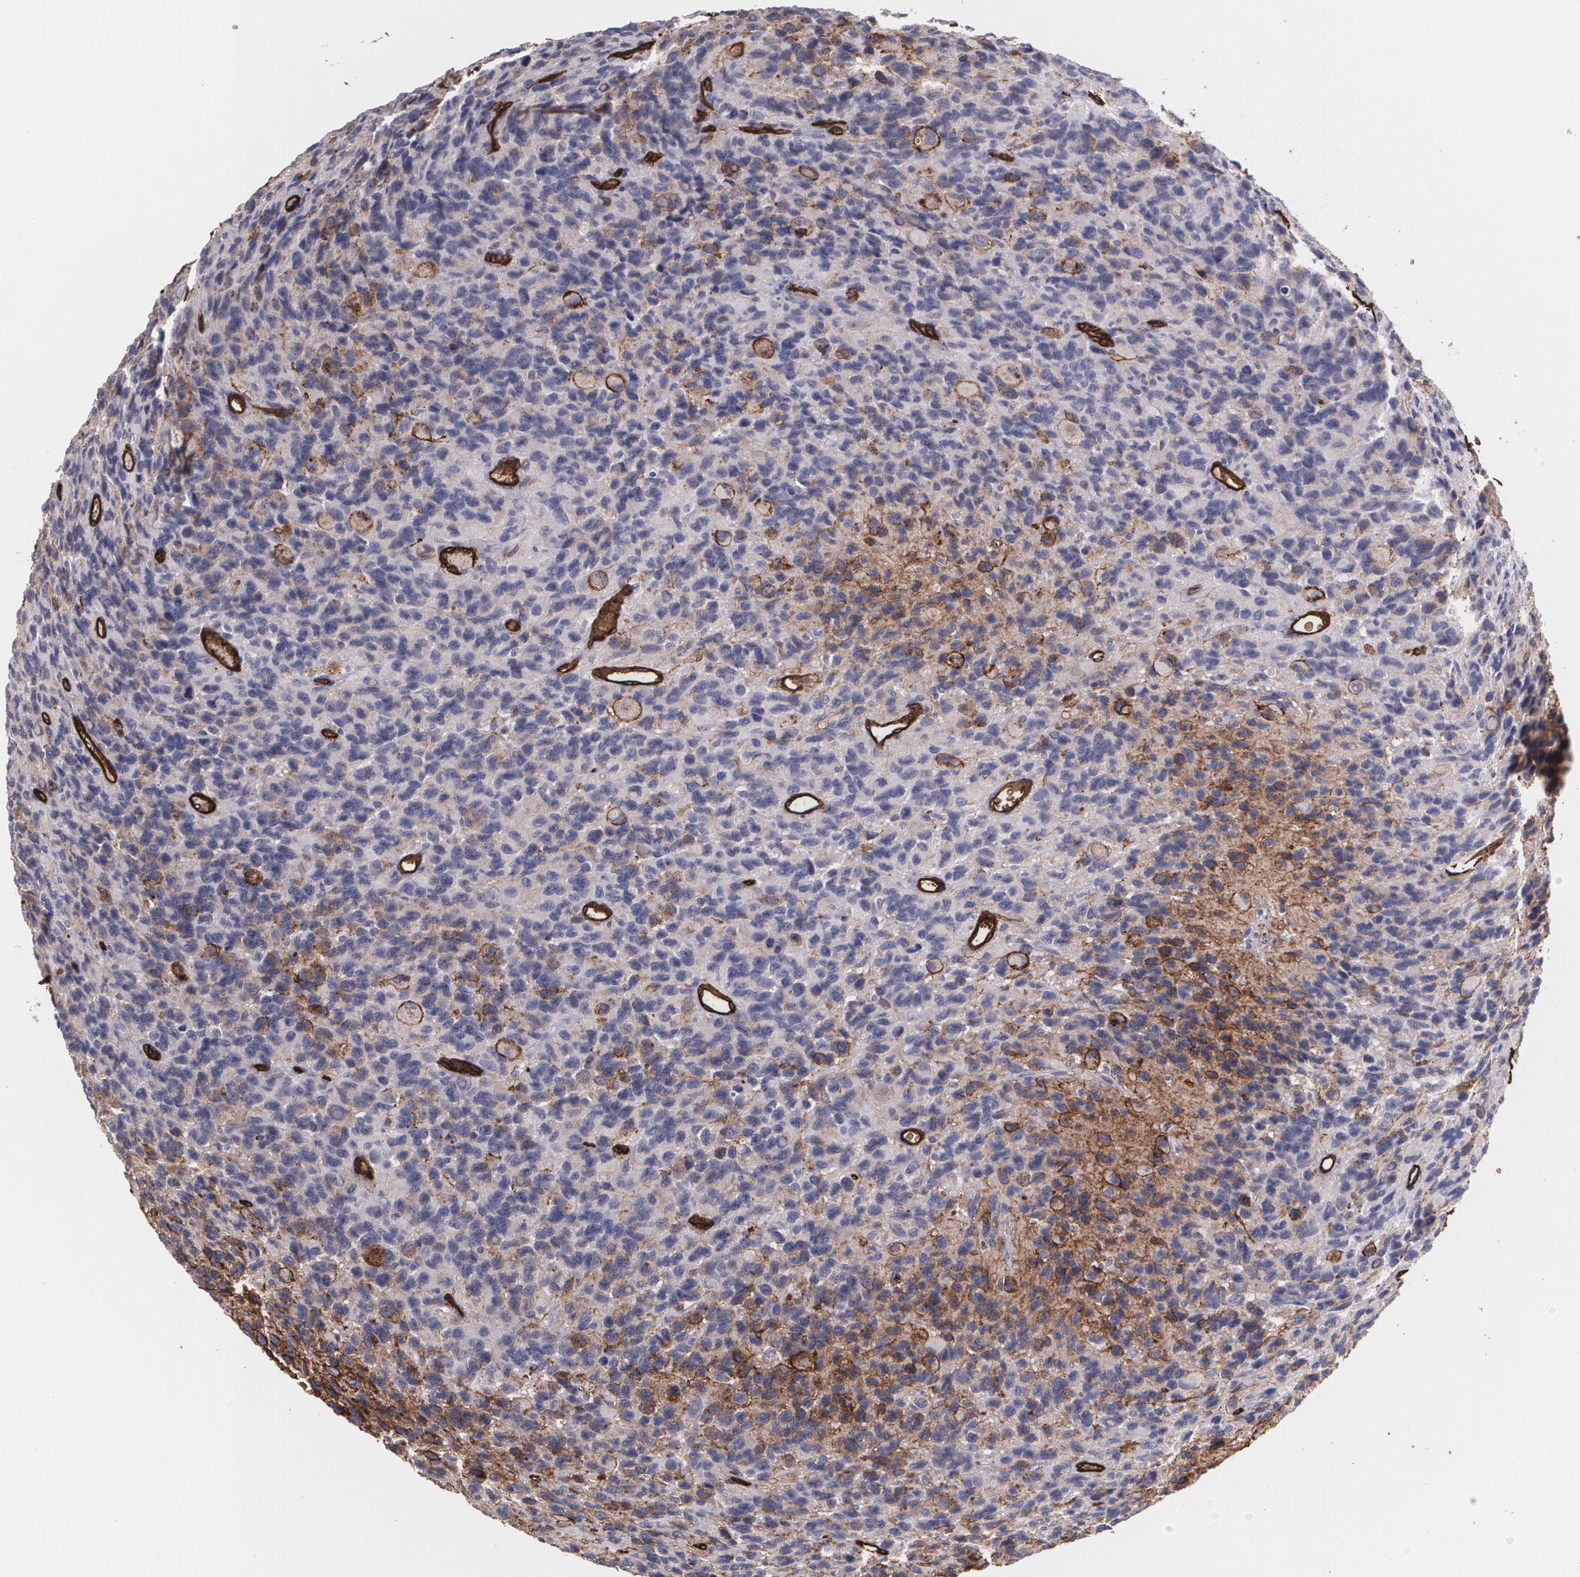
{"staining": {"intensity": "strong", "quantity": "25%-75%", "location": "cytoplasmic/membranous"}, "tissue": "glioma", "cell_type": "Tumor cells", "image_type": "cancer", "snomed": [{"axis": "morphology", "description": "Glioma, malignant, High grade"}, {"axis": "topography", "description": "Brain"}], "caption": "Strong cytoplasmic/membranous staining for a protein is present in about 25%-75% of tumor cells of glioma using IHC.", "gene": "SLC2A1", "patient": {"sex": "male", "age": 77}}